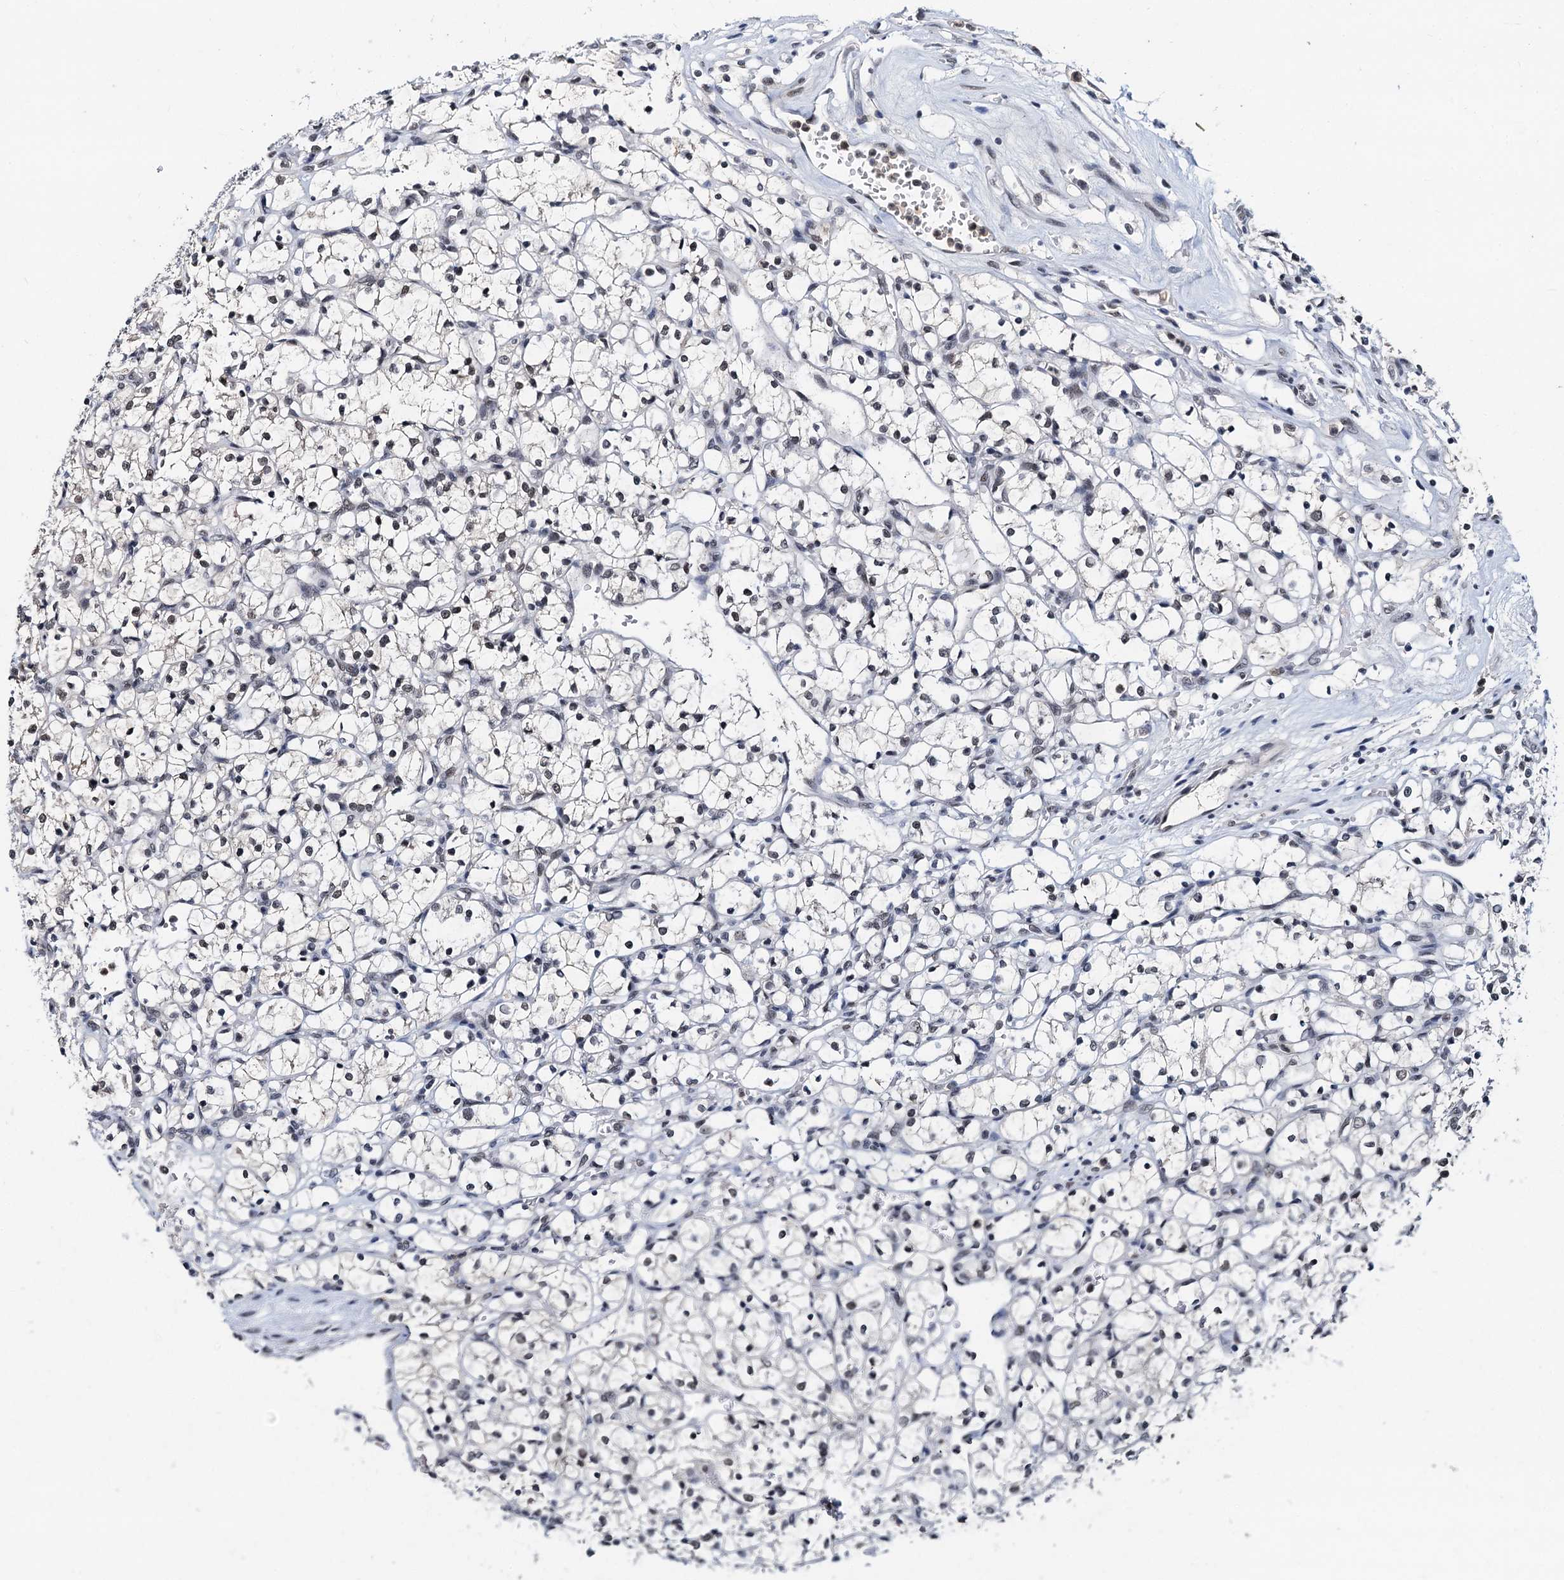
{"staining": {"intensity": "weak", "quantity": ">75%", "location": "nuclear"}, "tissue": "renal cancer", "cell_type": "Tumor cells", "image_type": "cancer", "snomed": [{"axis": "morphology", "description": "Adenocarcinoma, NOS"}, {"axis": "topography", "description": "Kidney"}], "caption": "Weak nuclear expression for a protein is appreciated in approximately >75% of tumor cells of renal cancer using immunohistochemistry (IHC).", "gene": "SNRPD1", "patient": {"sex": "female", "age": 69}}